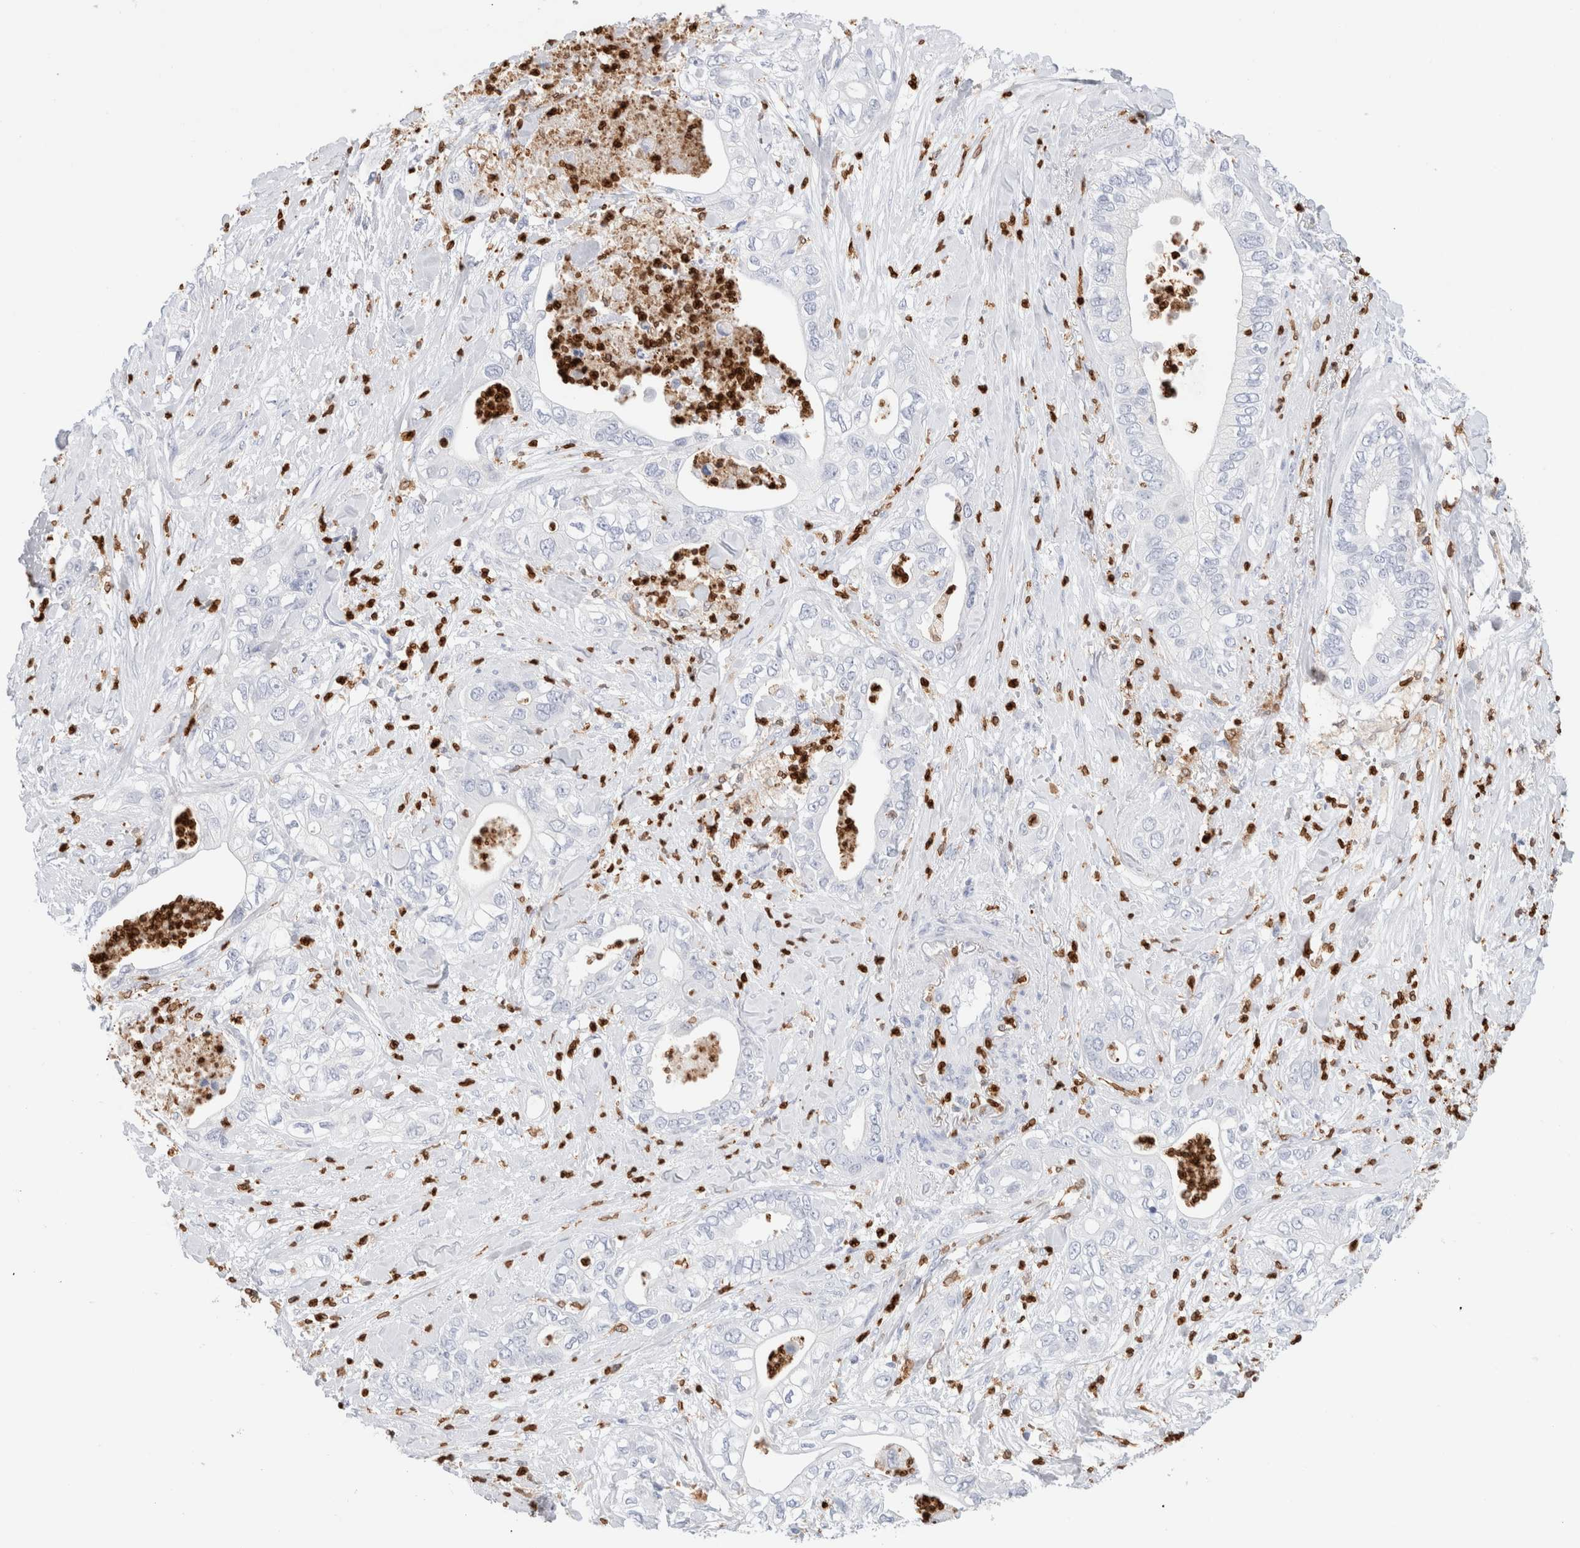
{"staining": {"intensity": "negative", "quantity": "none", "location": "none"}, "tissue": "pancreatic cancer", "cell_type": "Tumor cells", "image_type": "cancer", "snomed": [{"axis": "morphology", "description": "Adenocarcinoma, NOS"}, {"axis": "topography", "description": "Pancreas"}], "caption": "A high-resolution photomicrograph shows immunohistochemistry (IHC) staining of adenocarcinoma (pancreatic), which demonstrates no significant staining in tumor cells.", "gene": "ALOX5AP", "patient": {"sex": "female", "age": 78}}